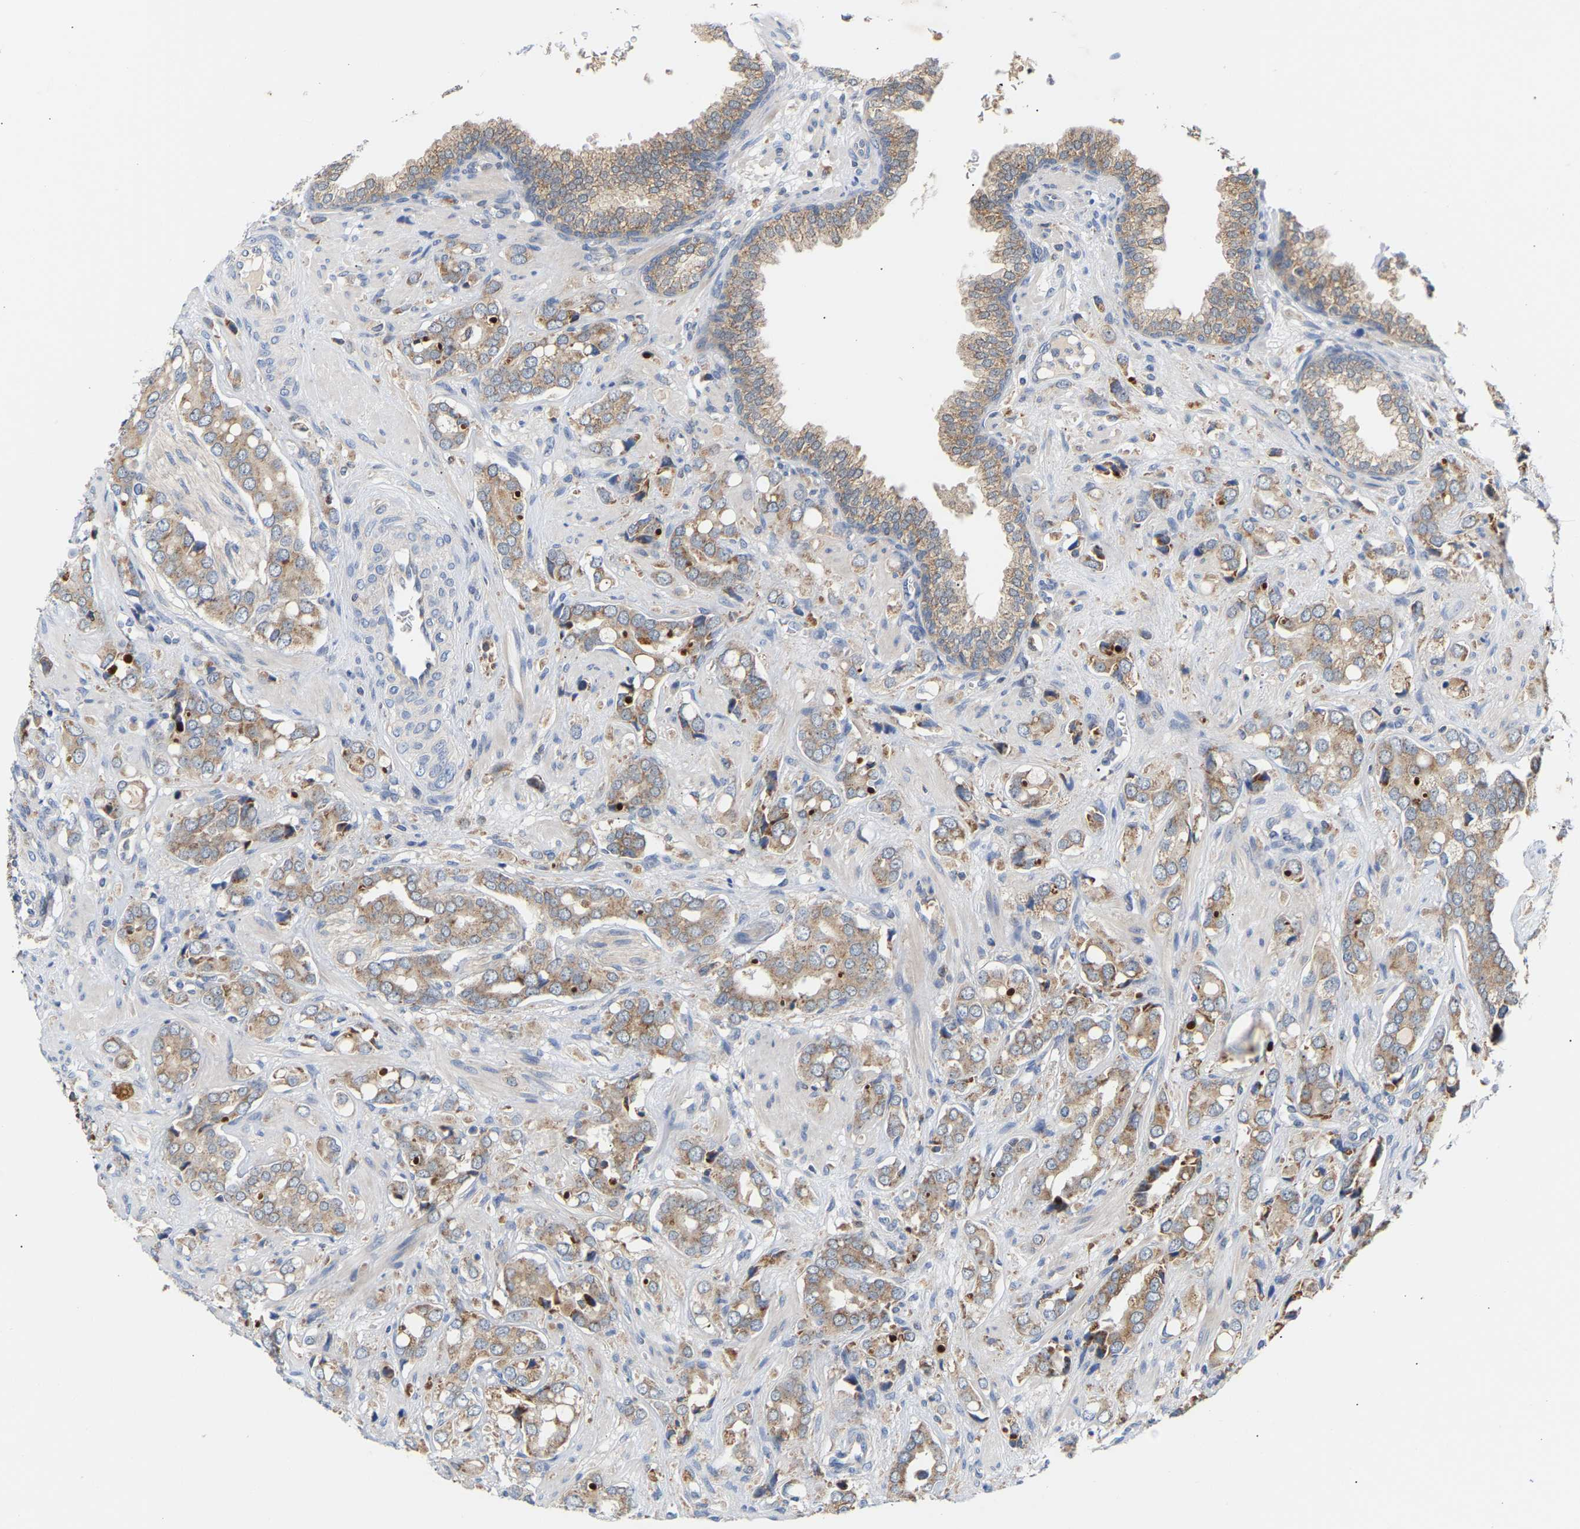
{"staining": {"intensity": "weak", "quantity": ">75%", "location": "cytoplasmic/membranous"}, "tissue": "prostate cancer", "cell_type": "Tumor cells", "image_type": "cancer", "snomed": [{"axis": "morphology", "description": "Adenocarcinoma, High grade"}, {"axis": "topography", "description": "Prostate"}], "caption": "The histopathology image shows staining of high-grade adenocarcinoma (prostate), revealing weak cytoplasmic/membranous protein positivity (brown color) within tumor cells. (brown staining indicates protein expression, while blue staining denotes nuclei).", "gene": "TPMT", "patient": {"sex": "male", "age": 52}}